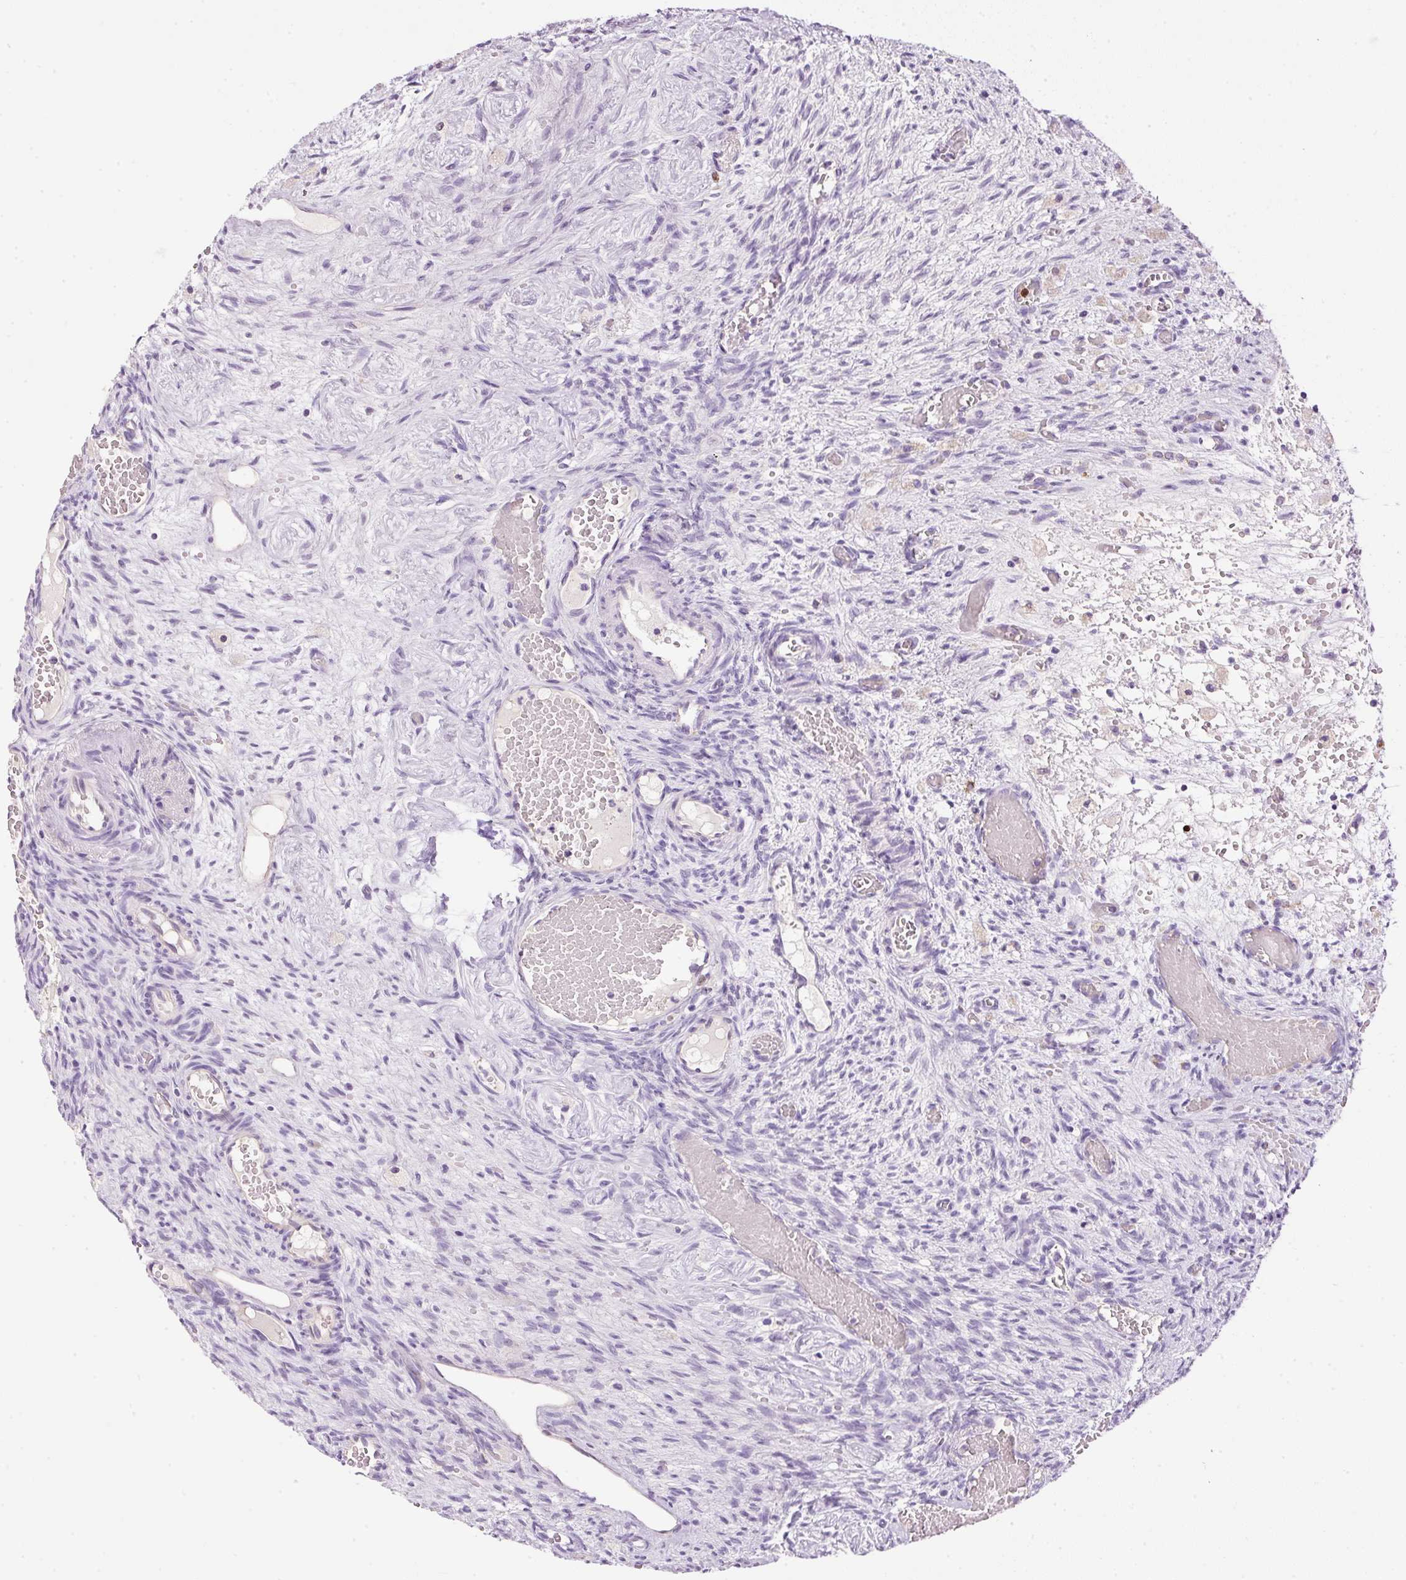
{"staining": {"intensity": "weak", "quantity": ">75%", "location": "cytoplasmic/membranous"}, "tissue": "ovary", "cell_type": "Follicle cells", "image_type": "normal", "snomed": [{"axis": "morphology", "description": "Normal tissue, NOS"}, {"axis": "topography", "description": "Ovary"}], "caption": "IHC micrograph of unremarkable ovary: ovary stained using immunohistochemistry (IHC) exhibits low levels of weak protein expression localized specifically in the cytoplasmic/membranous of follicle cells, appearing as a cytoplasmic/membranous brown color.", "gene": "KPNA2", "patient": {"sex": "female", "age": 67}}